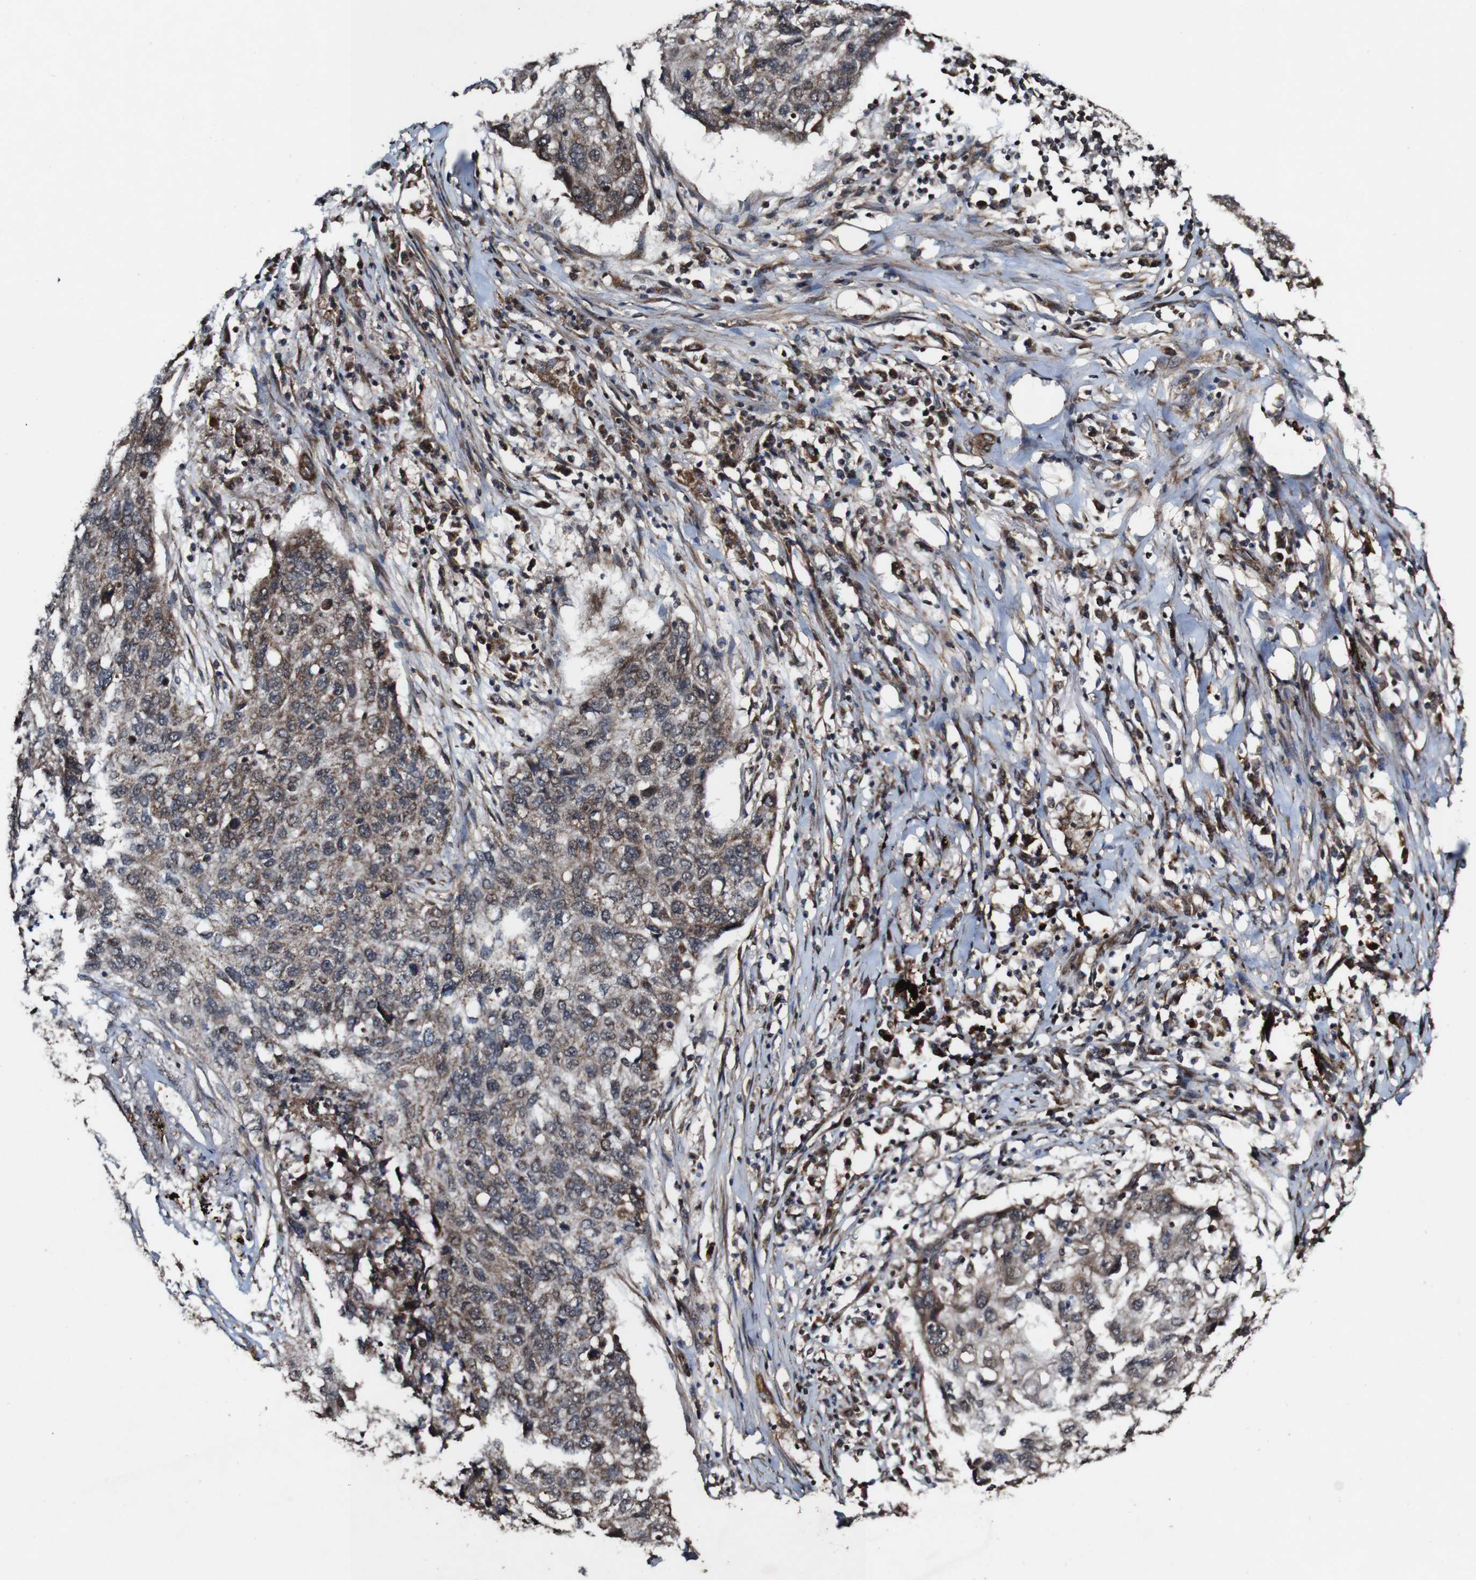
{"staining": {"intensity": "moderate", "quantity": ">75%", "location": "cytoplasmic/membranous"}, "tissue": "lung cancer", "cell_type": "Tumor cells", "image_type": "cancer", "snomed": [{"axis": "morphology", "description": "Carcinoid, malignant, NOS"}, {"axis": "topography", "description": "Lung"}], "caption": "Malignant carcinoid (lung) stained for a protein (brown) exhibits moderate cytoplasmic/membranous positive staining in about >75% of tumor cells.", "gene": "BTN3A3", "patient": {"sex": "male", "age": 60}}